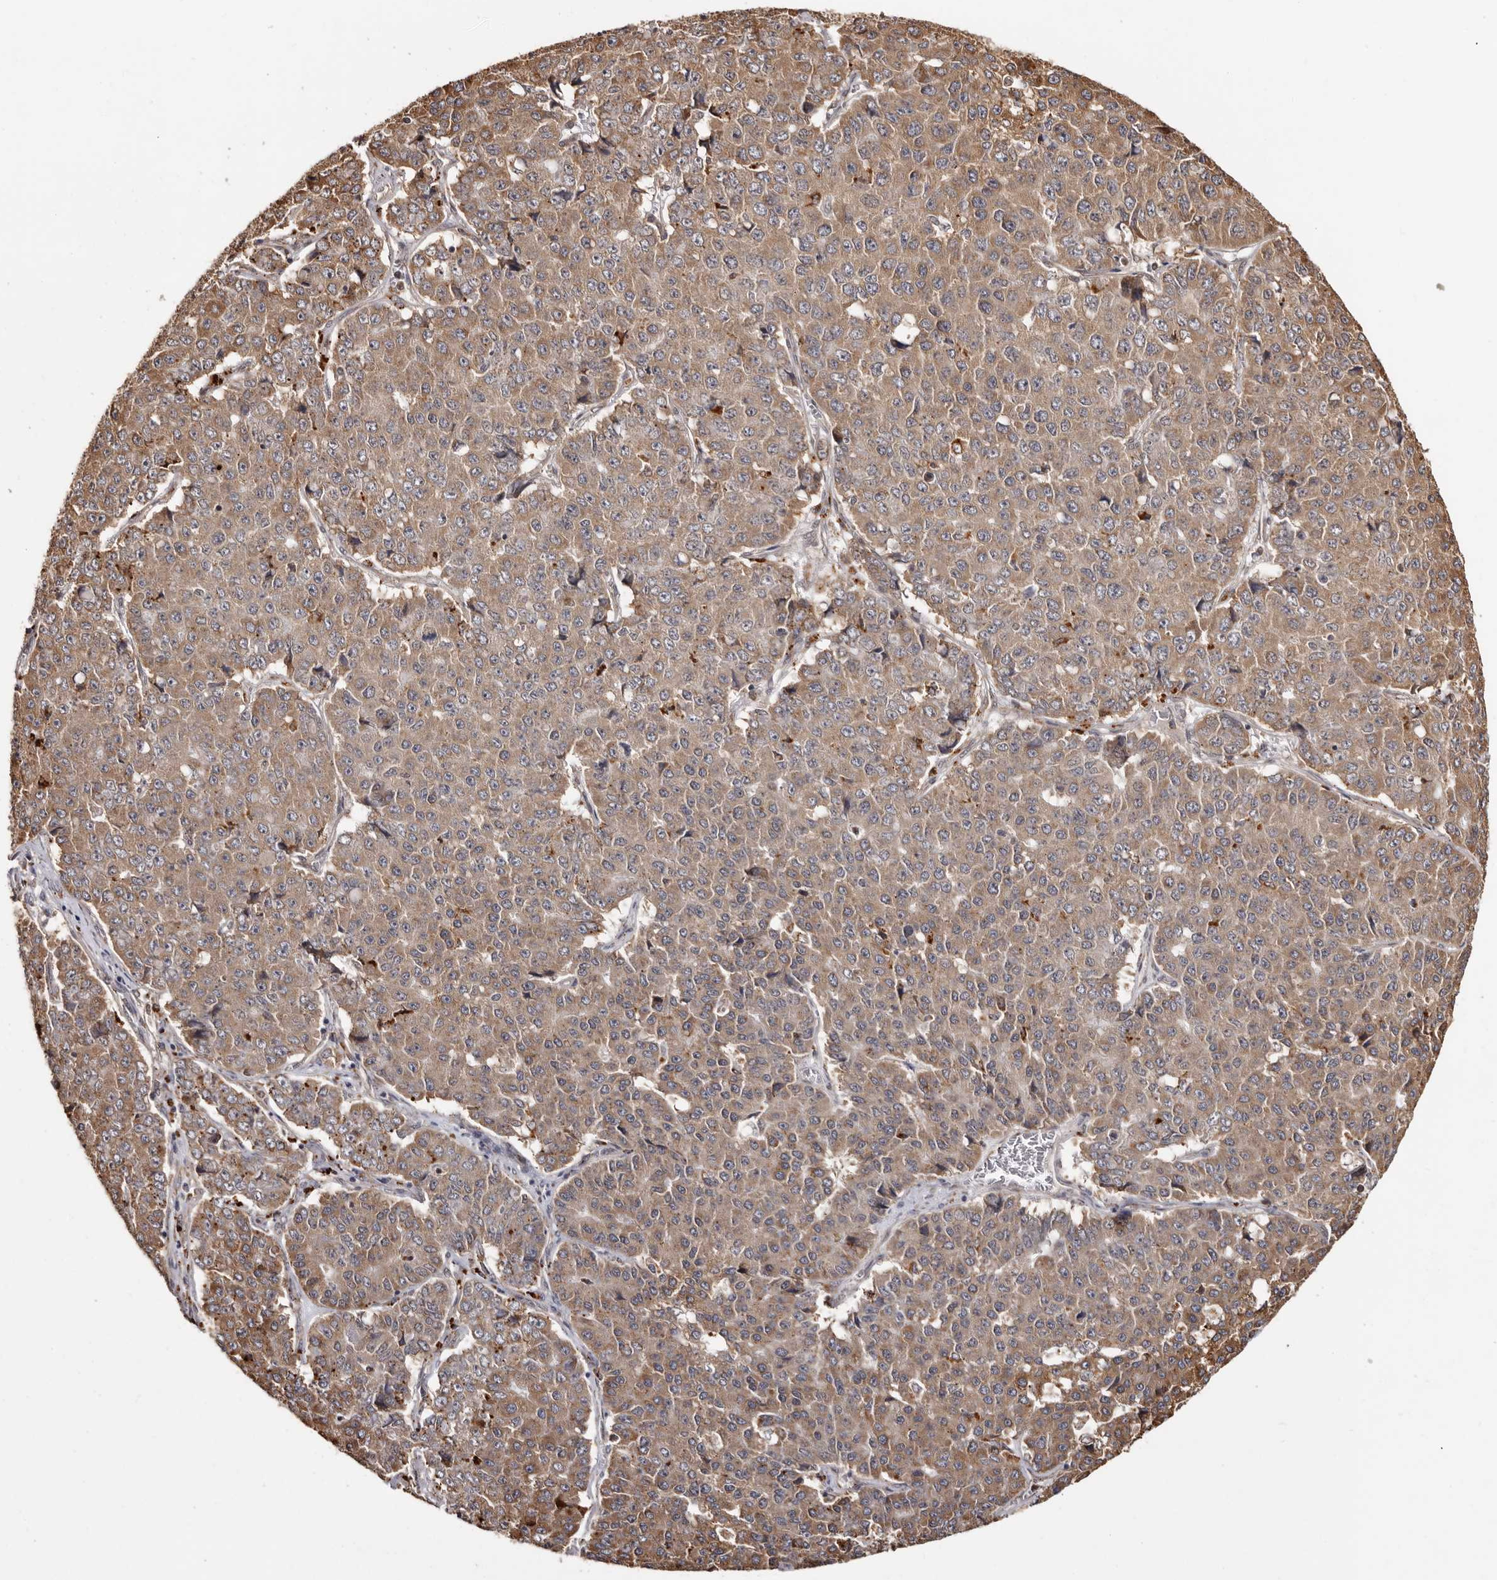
{"staining": {"intensity": "moderate", "quantity": ">75%", "location": "cytoplasmic/membranous"}, "tissue": "pancreatic cancer", "cell_type": "Tumor cells", "image_type": "cancer", "snomed": [{"axis": "morphology", "description": "Adenocarcinoma, NOS"}, {"axis": "topography", "description": "Pancreas"}], "caption": "High-magnification brightfield microscopy of adenocarcinoma (pancreatic) stained with DAB (brown) and counterstained with hematoxylin (blue). tumor cells exhibit moderate cytoplasmic/membranous positivity is appreciated in about>75% of cells.", "gene": "ZNF83", "patient": {"sex": "male", "age": 50}}